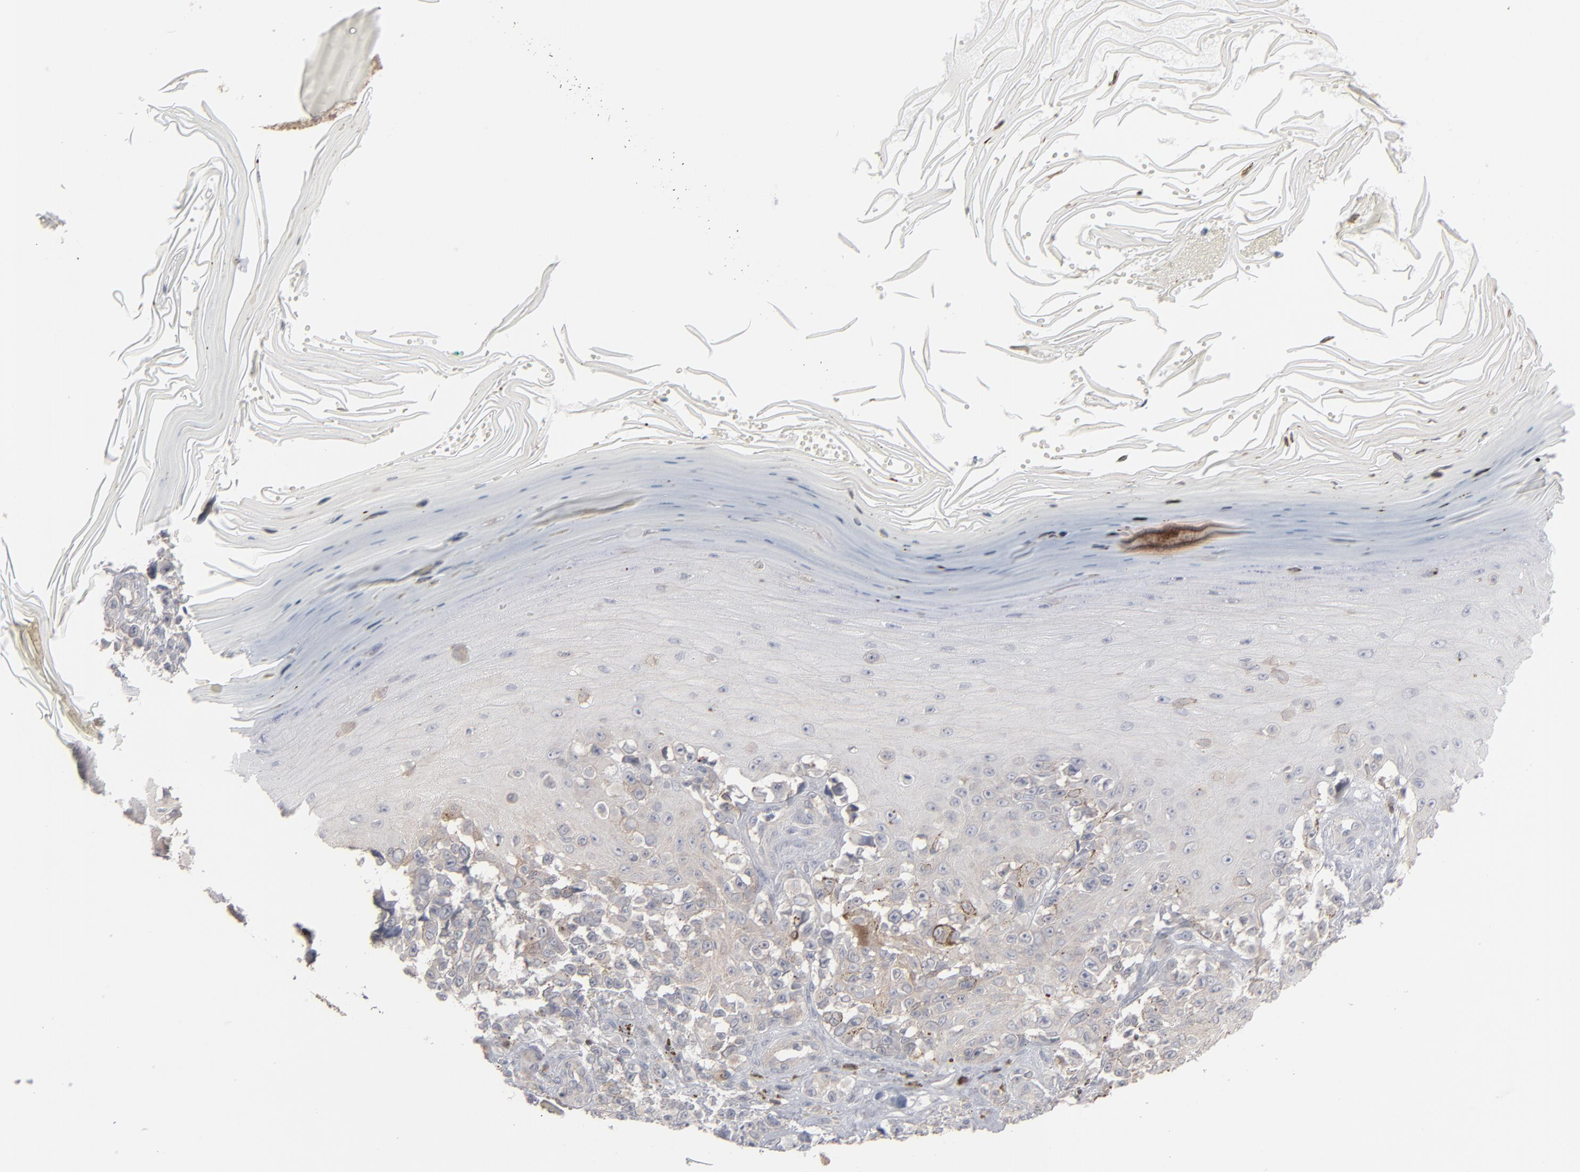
{"staining": {"intensity": "negative", "quantity": "none", "location": "none"}, "tissue": "melanoma", "cell_type": "Tumor cells", "image_type": "cancer", "snomed": [{"axis": "morphology", "description": "Malignant melanoma, NOS"}, {"axis": "topography", "description": "Skin"}], "caption": "This histopathology image is of melanoma stained with immunohistochemistry to label a protein in brown with the nuclei are counter-stained blue. There is no expression in tumor cells.", "gene": "STAT4", "patient": {"sex": "female", "age": 82}}